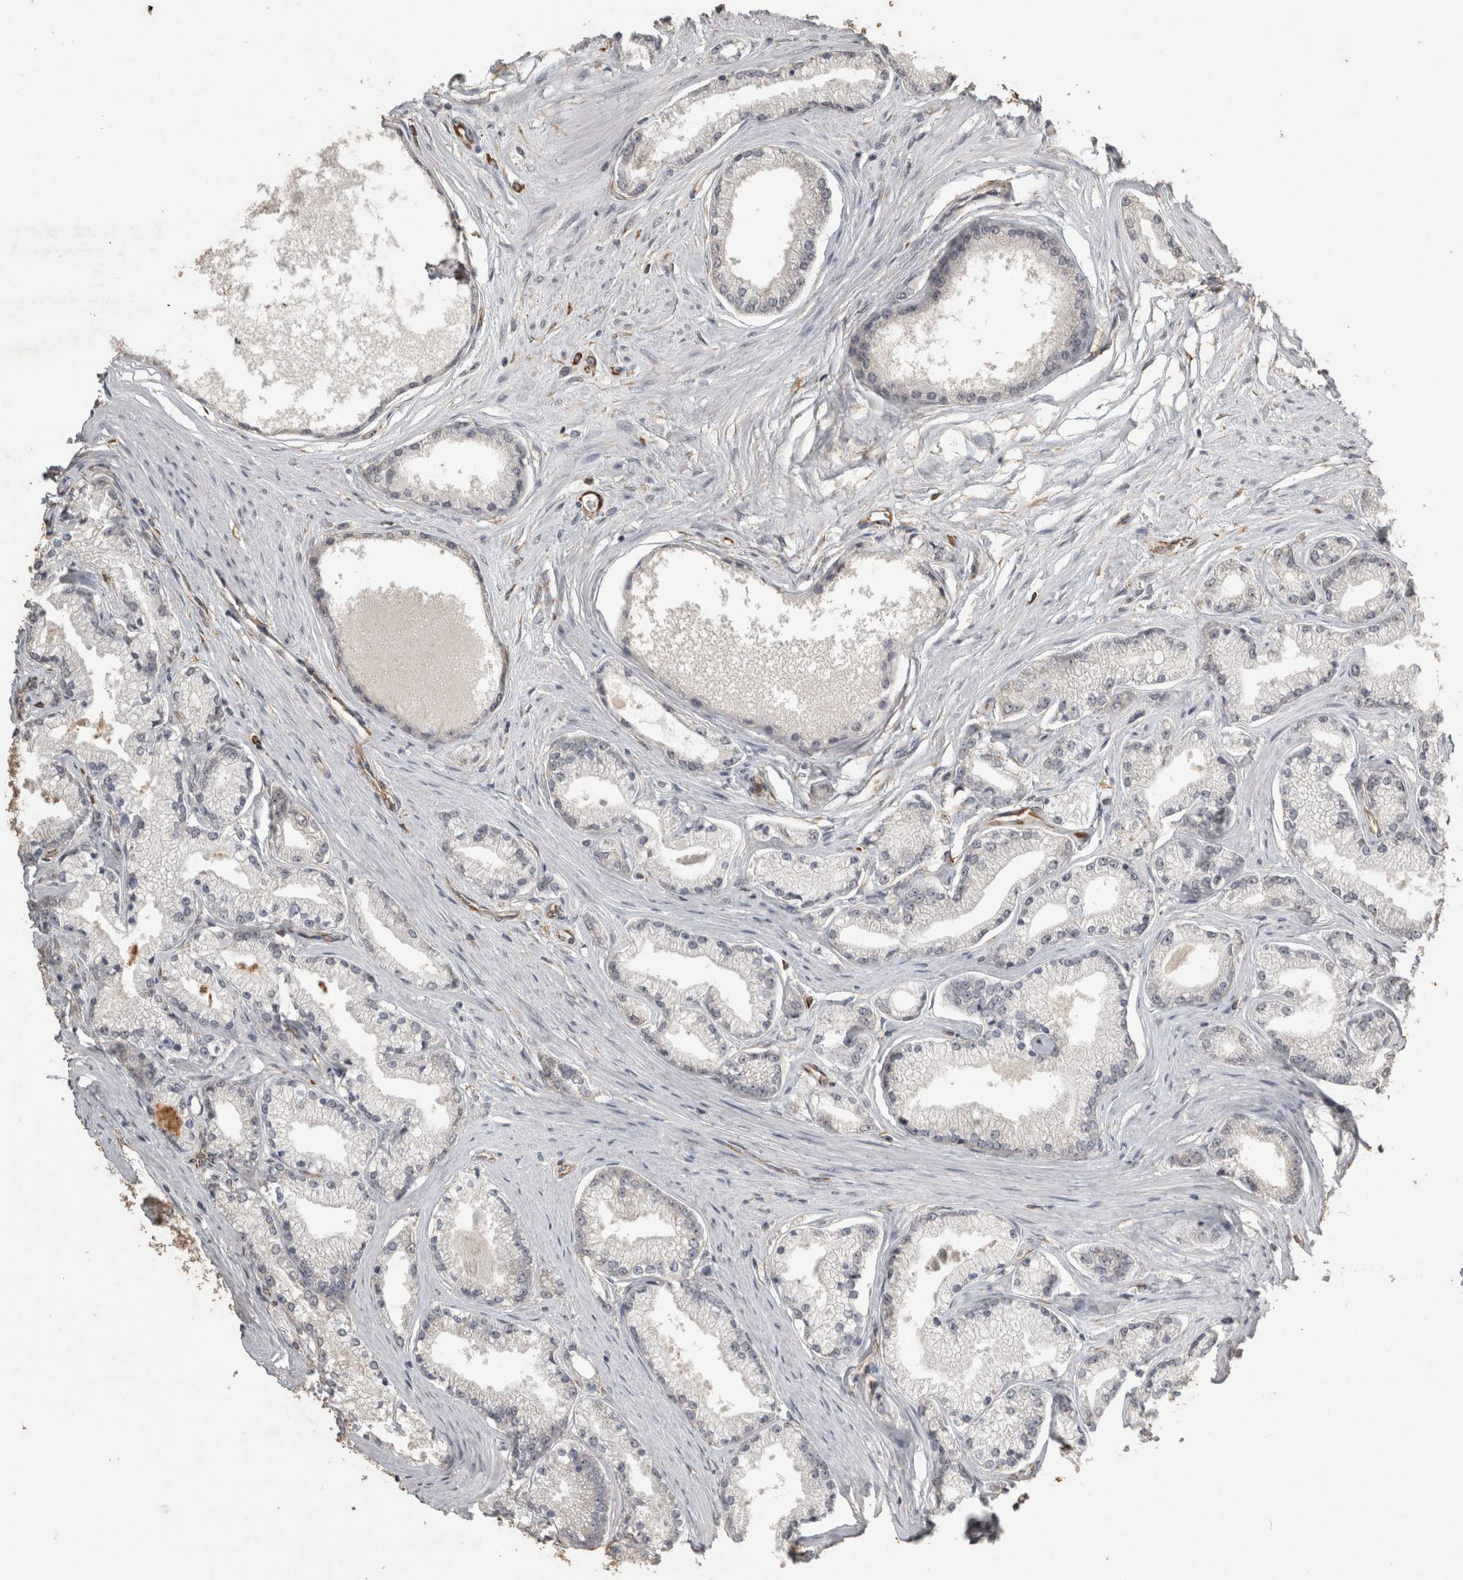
{"staining": {"intensity": "weak", "quantity": ">75%", "location": "cytoplasmic/membranous"}, "tissue": "prostate cancer", "cell_type": "Tumor cells", "image_type": "cancer", "snomed": [{"axis": "morphology", "description": "Adenocarcinoma, High grade"}, {"axis": "topography", "description": "Prostate"}], "caption": "Weak cytoplasmic/membranous positivity is identified in about >75% of tumor cells in prostate cancer (high-grade adenocarcinoma).", "gene": "REPS2", "patient": {"sex": "male", "age": 71}}